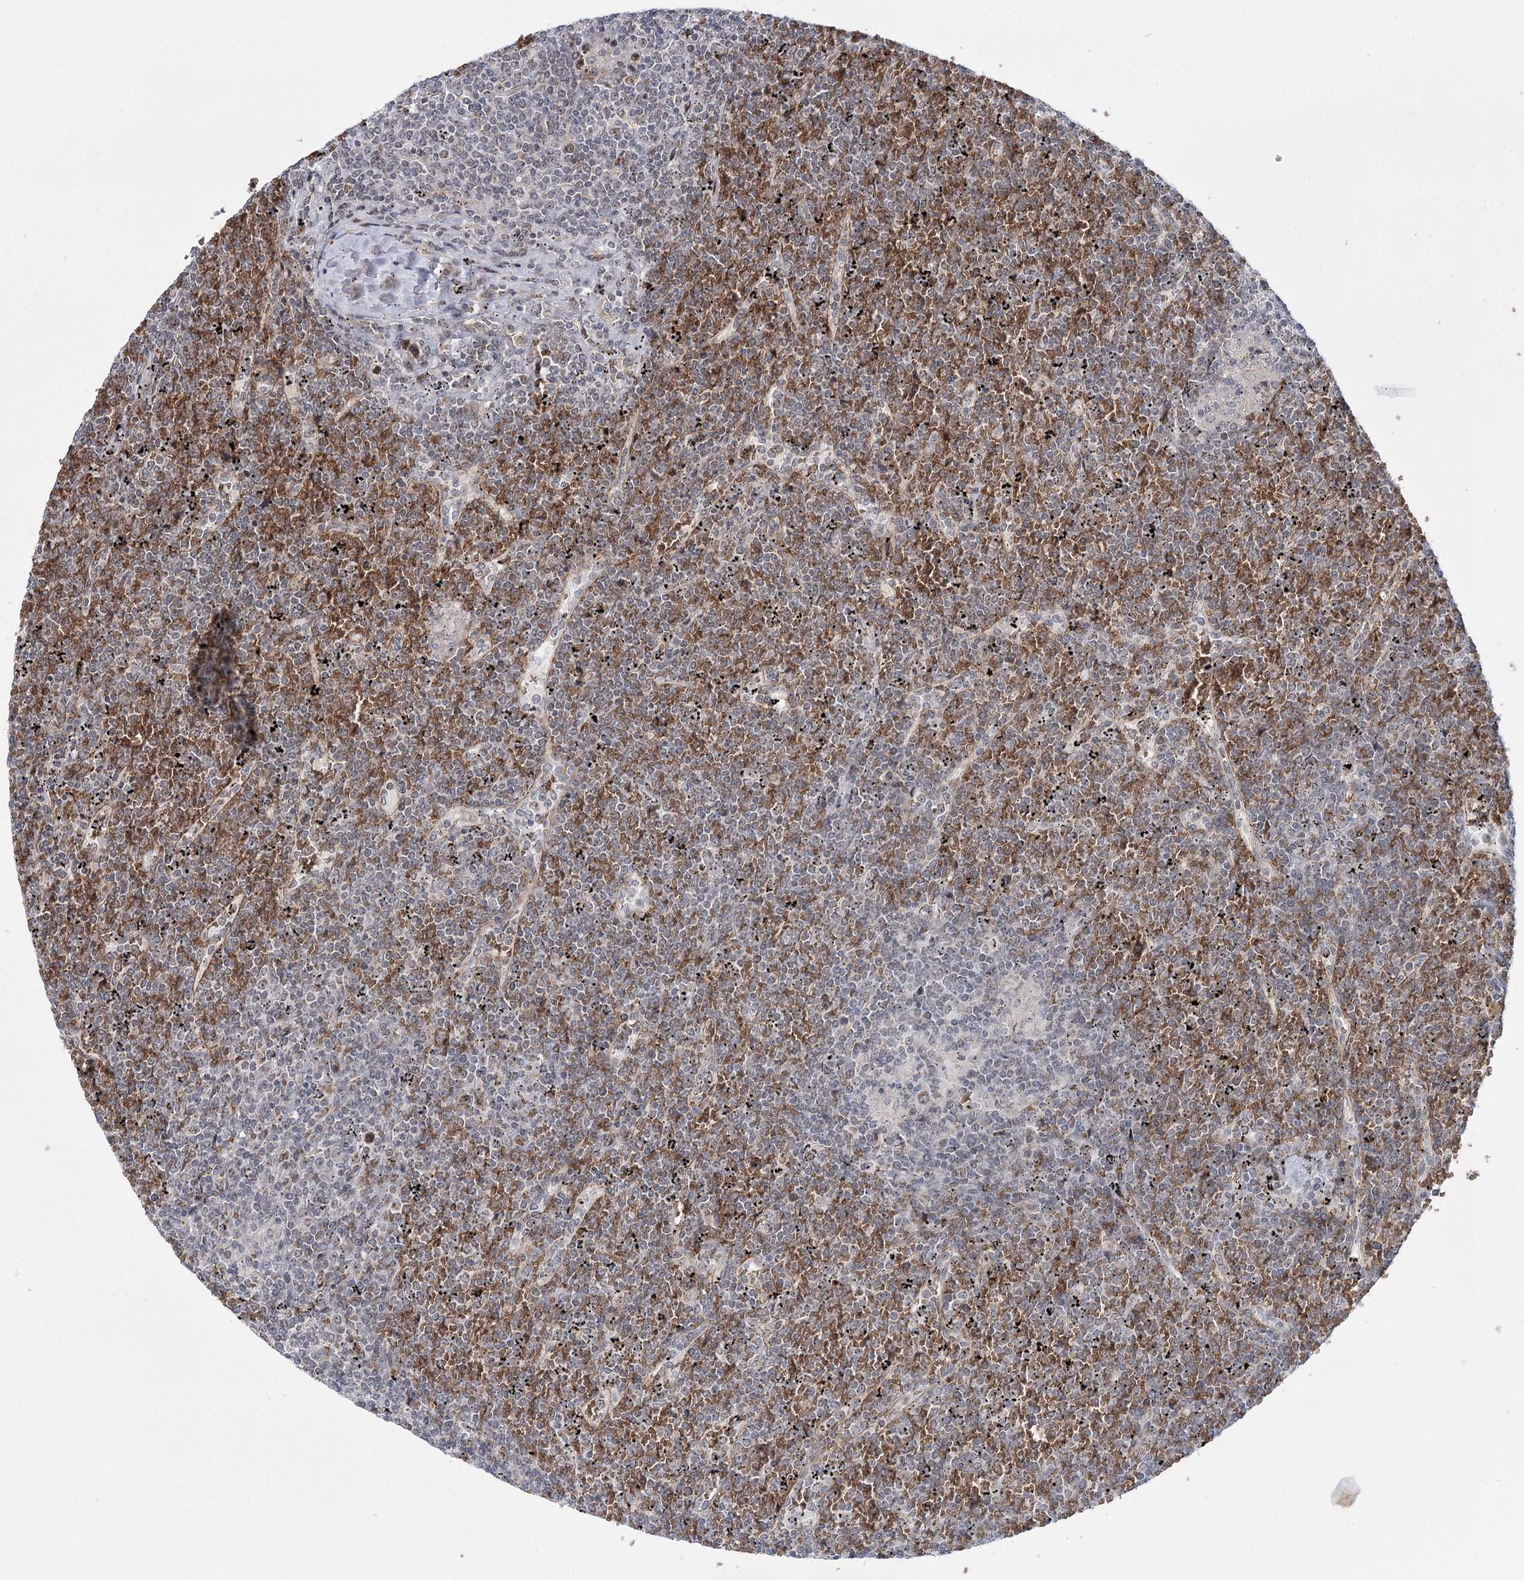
{"staining": {"intensity": "negative", "quantity": "none", "location": "none"}, "tissue": "lymphoma", "cell_type": "Tumor cells", "image_type": "cancer", "snomed": [{"axis": "morphology", "description": "Malignant lymphoma, non-Hodgkin's type, Low grade"}, {"axis": "topography", "description": "Spleen"}], "caption": "Immunohistochemistry of human malignant lymphoma, non-Hodgkin's type (low-grade) demonstrates no positivity in tumor cells. (Stains: DAB immunohistochemistry (IHC) with hematoxylin counter stain, Microscopy: brightfield microscopy at high magnification).", "gene": "NSMCE4A", "patient": {"sex": "female", "age": 19}}